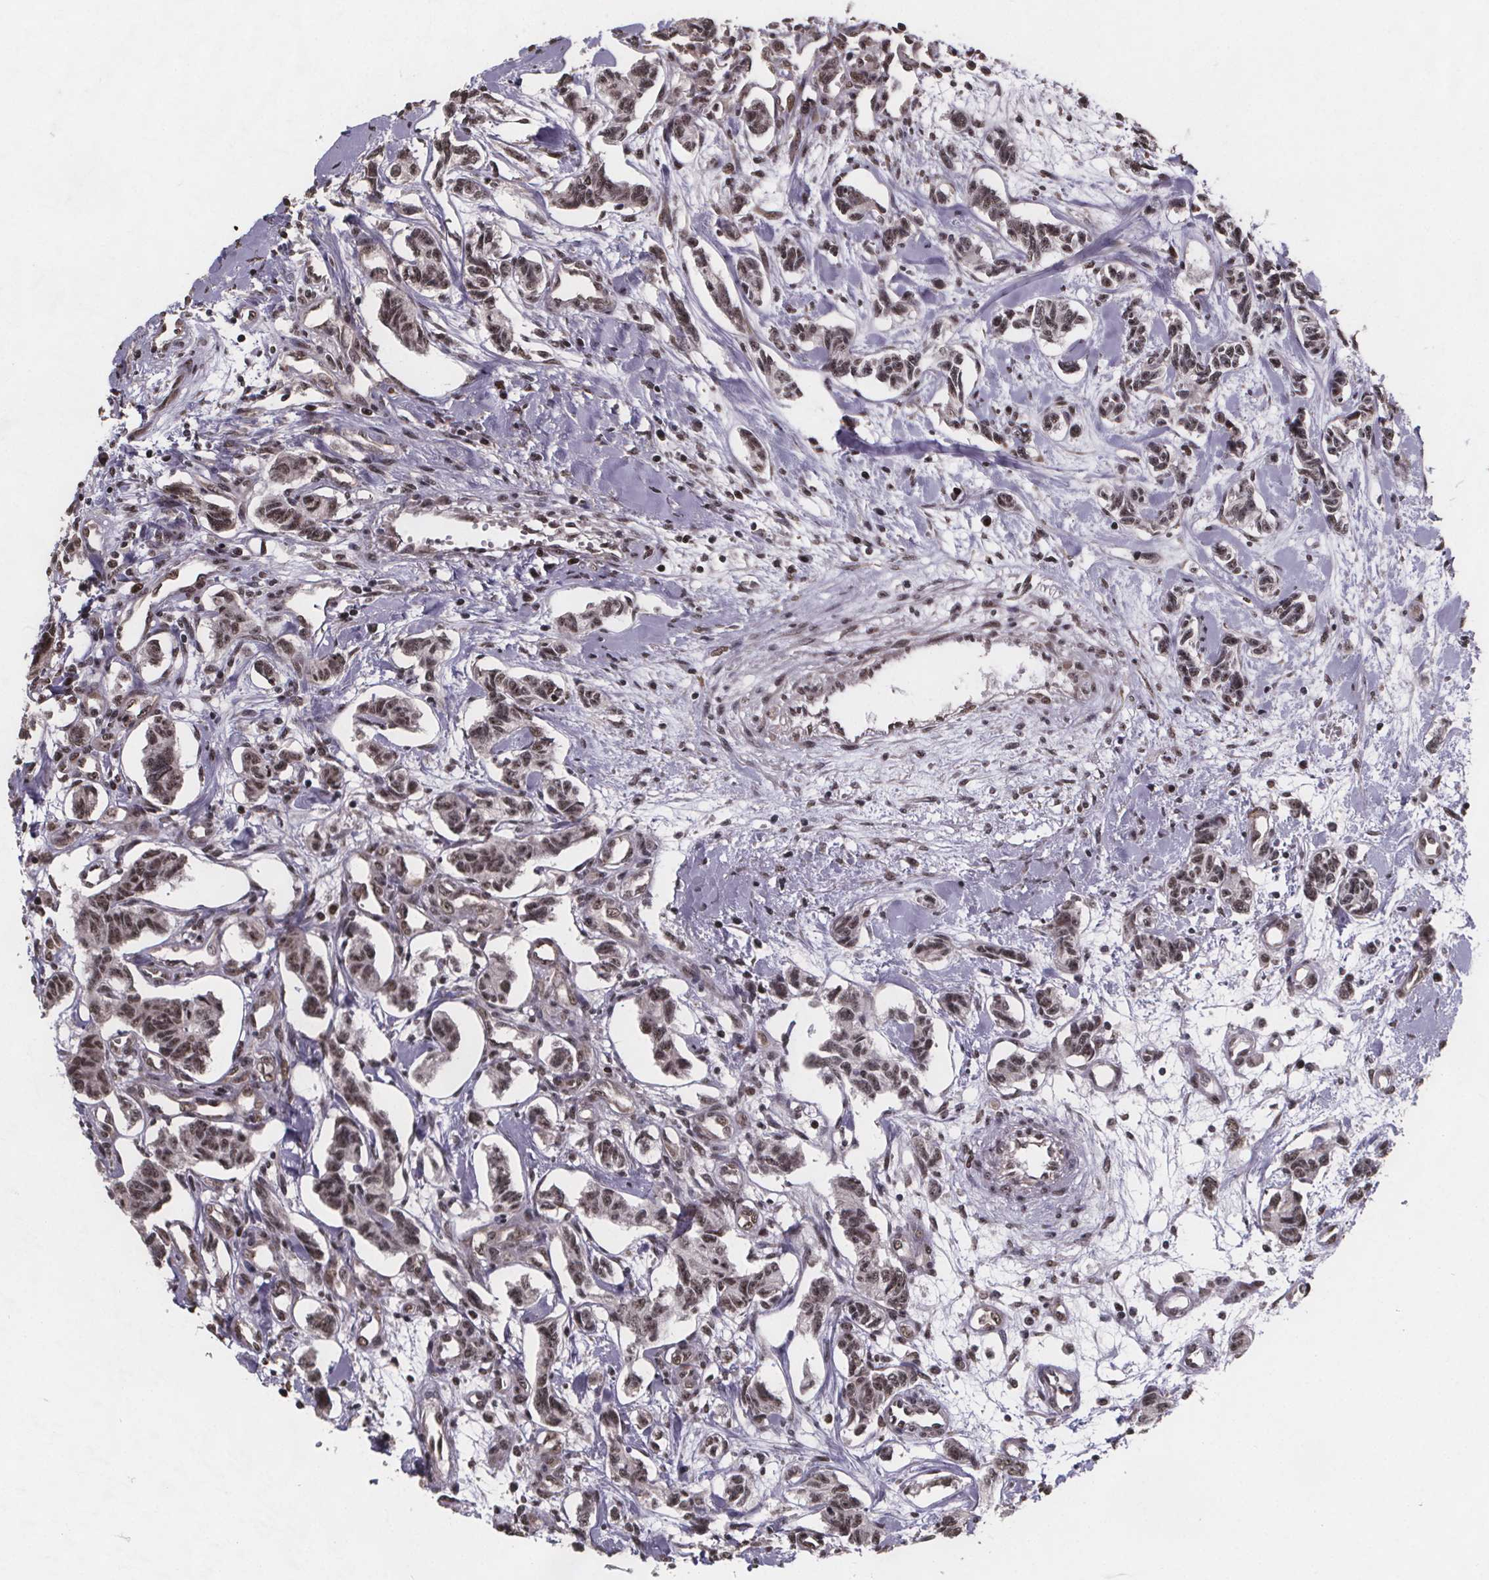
{"staining": {"intensity": "moderate", "quantity": ">75%", "location": "nuclear"}, "tissue": "carcinoid", "cell_type": "Tumor cells", "image_type": "cancer", "snomed": [{"axis": "morphology", "description": "Carcinoid, malignant, NOS"}, {"axis": "topography", "description": "Kidney"}], "caption": "IHC histopathology image of human carcinoid (malignant) stained for a protein (brown), which demonstrates medium levels of moderate nuclear expression in about >75% of tumor cells.", "gene": "U2SURP", "patient": {"sex": "female", "age": 41}}